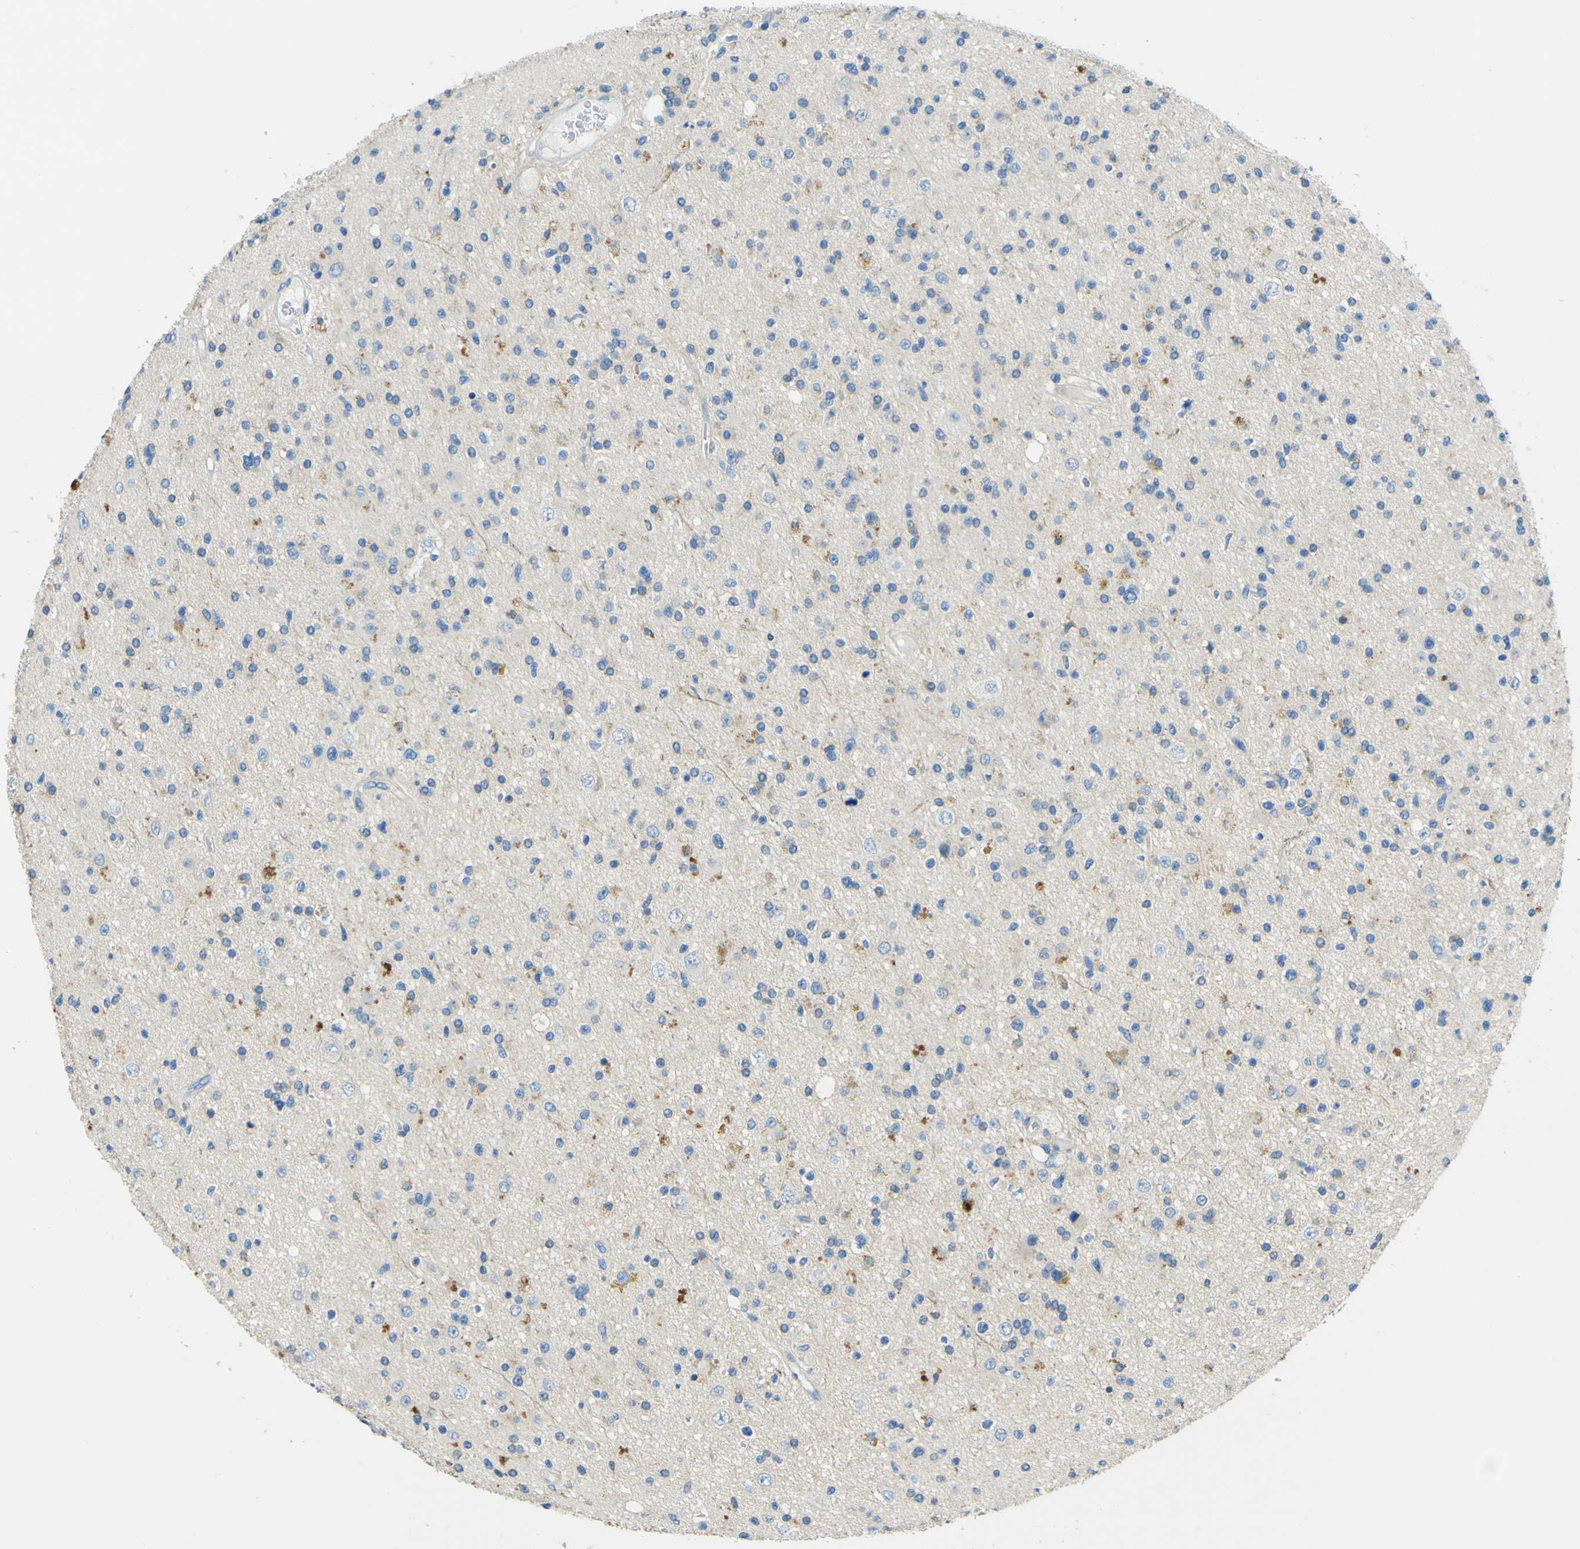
{"staining": {"intensity": "negative", "quantity": "none", "location": "none"}, "tissue": "glioma", "cell_type": "Tumor cells", "image_type": "cancer", "snomed": [{"axis": "morphology", "description": "Glioma, malignant, High grade"}, {"axis": "topography", "description": "Brain"}], "caption": "The photomicrograph shows no staining of tumor cells in malignant glioma (high-grade).", "gene": "OGN", "patient": {"sex": "male", "age": 33}}